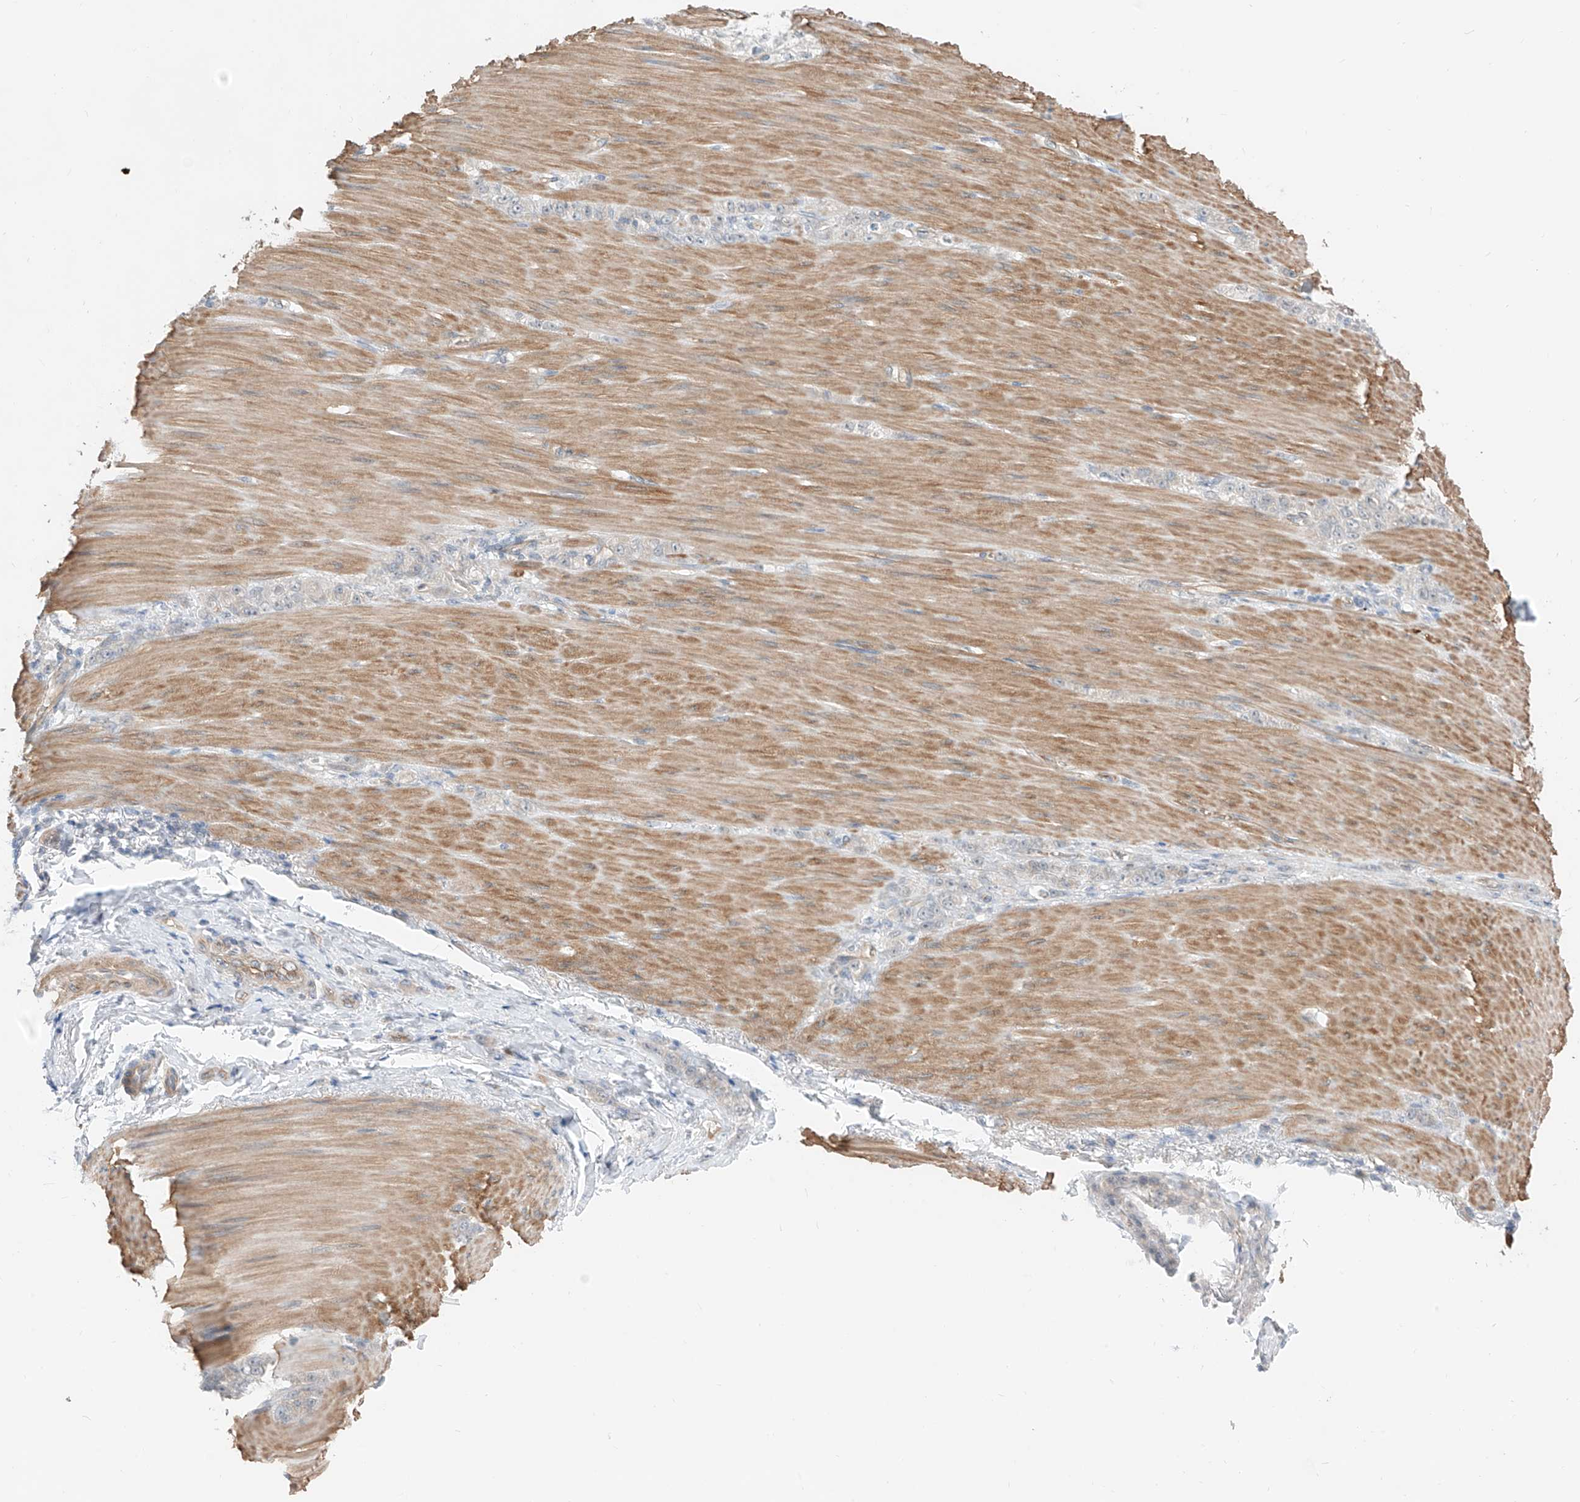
{"staining": {"intensity": "negative", "quantity": "none", "location": "none"}, "tissue": "stomach cancer", "cell_type": "Tumor cells", "image_type": "cancer", "snomed": [{"axis": "morphology", "description": "Normal tissue, NOS"}, {"axis": "morphology", "description": "Adenocarcinoma, NOS"}, {"axis": "topography", "description": "Stomach"}], "caption": "Human stomach cancer (adenocarcinoma) stained for a protein using immunohistochemistry shows no positivity in tumor cells.", "gene": "ABLIM2", "patient": {"sex": "male", "age": 82}}